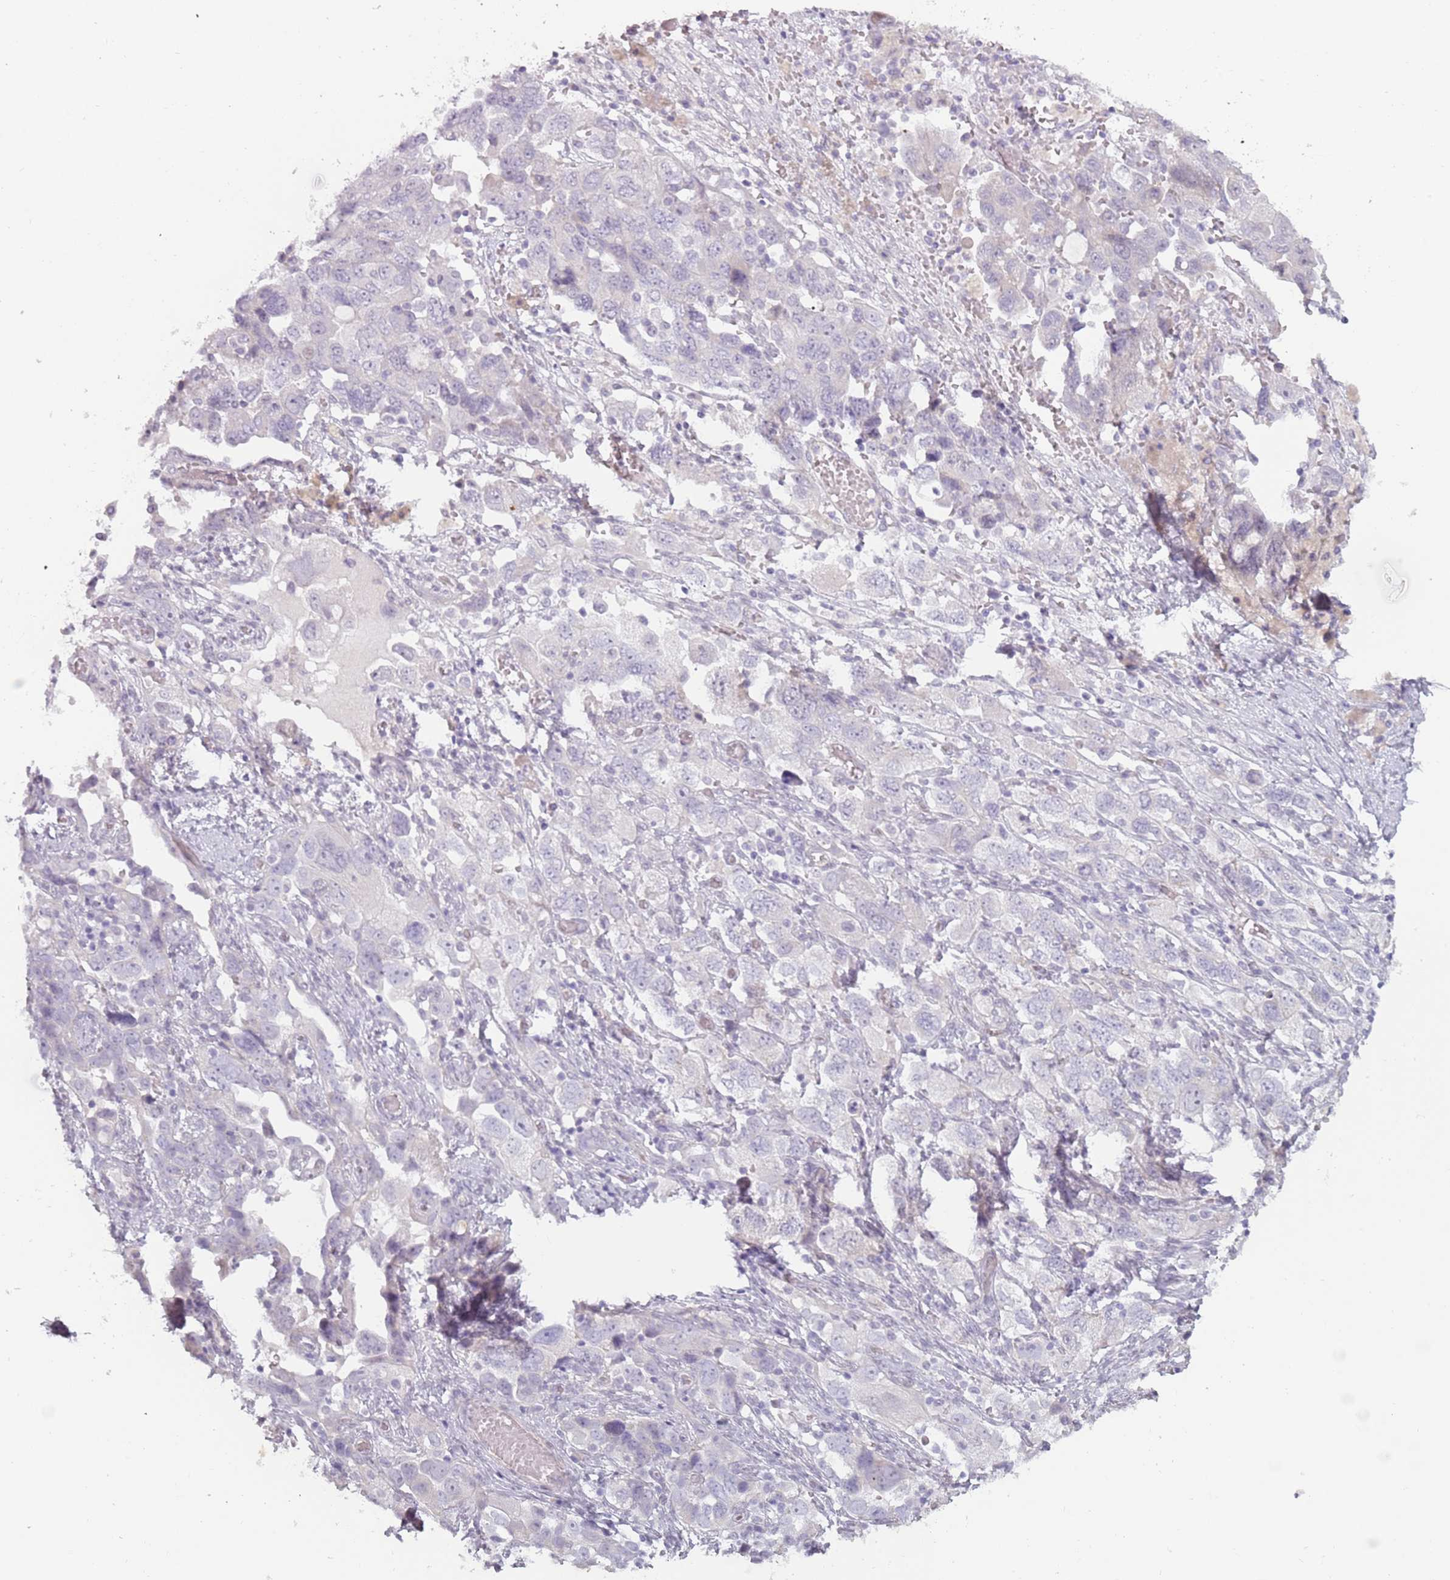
{"staining": {"intensity": "negative", "quantity": "none", "location": "none"}, "tissue": "ovarian cancer", "cell_type": "Tumor cells", "image_type": "cancer", "snomed": [{"axis": "morphology", "description": "Carcinoma, NOS"}, {"axis": "morphology", "description": "Cystadenocarcinoma, serous, NOS"}, {"axis": "topography", "description": "Ovary"}], "caption": "IHC of carcinoma (ovarian) demonstrates no staining in tumor cells.", "gene": "RFX2", "patient": {"sex": "female", "age": 69}}